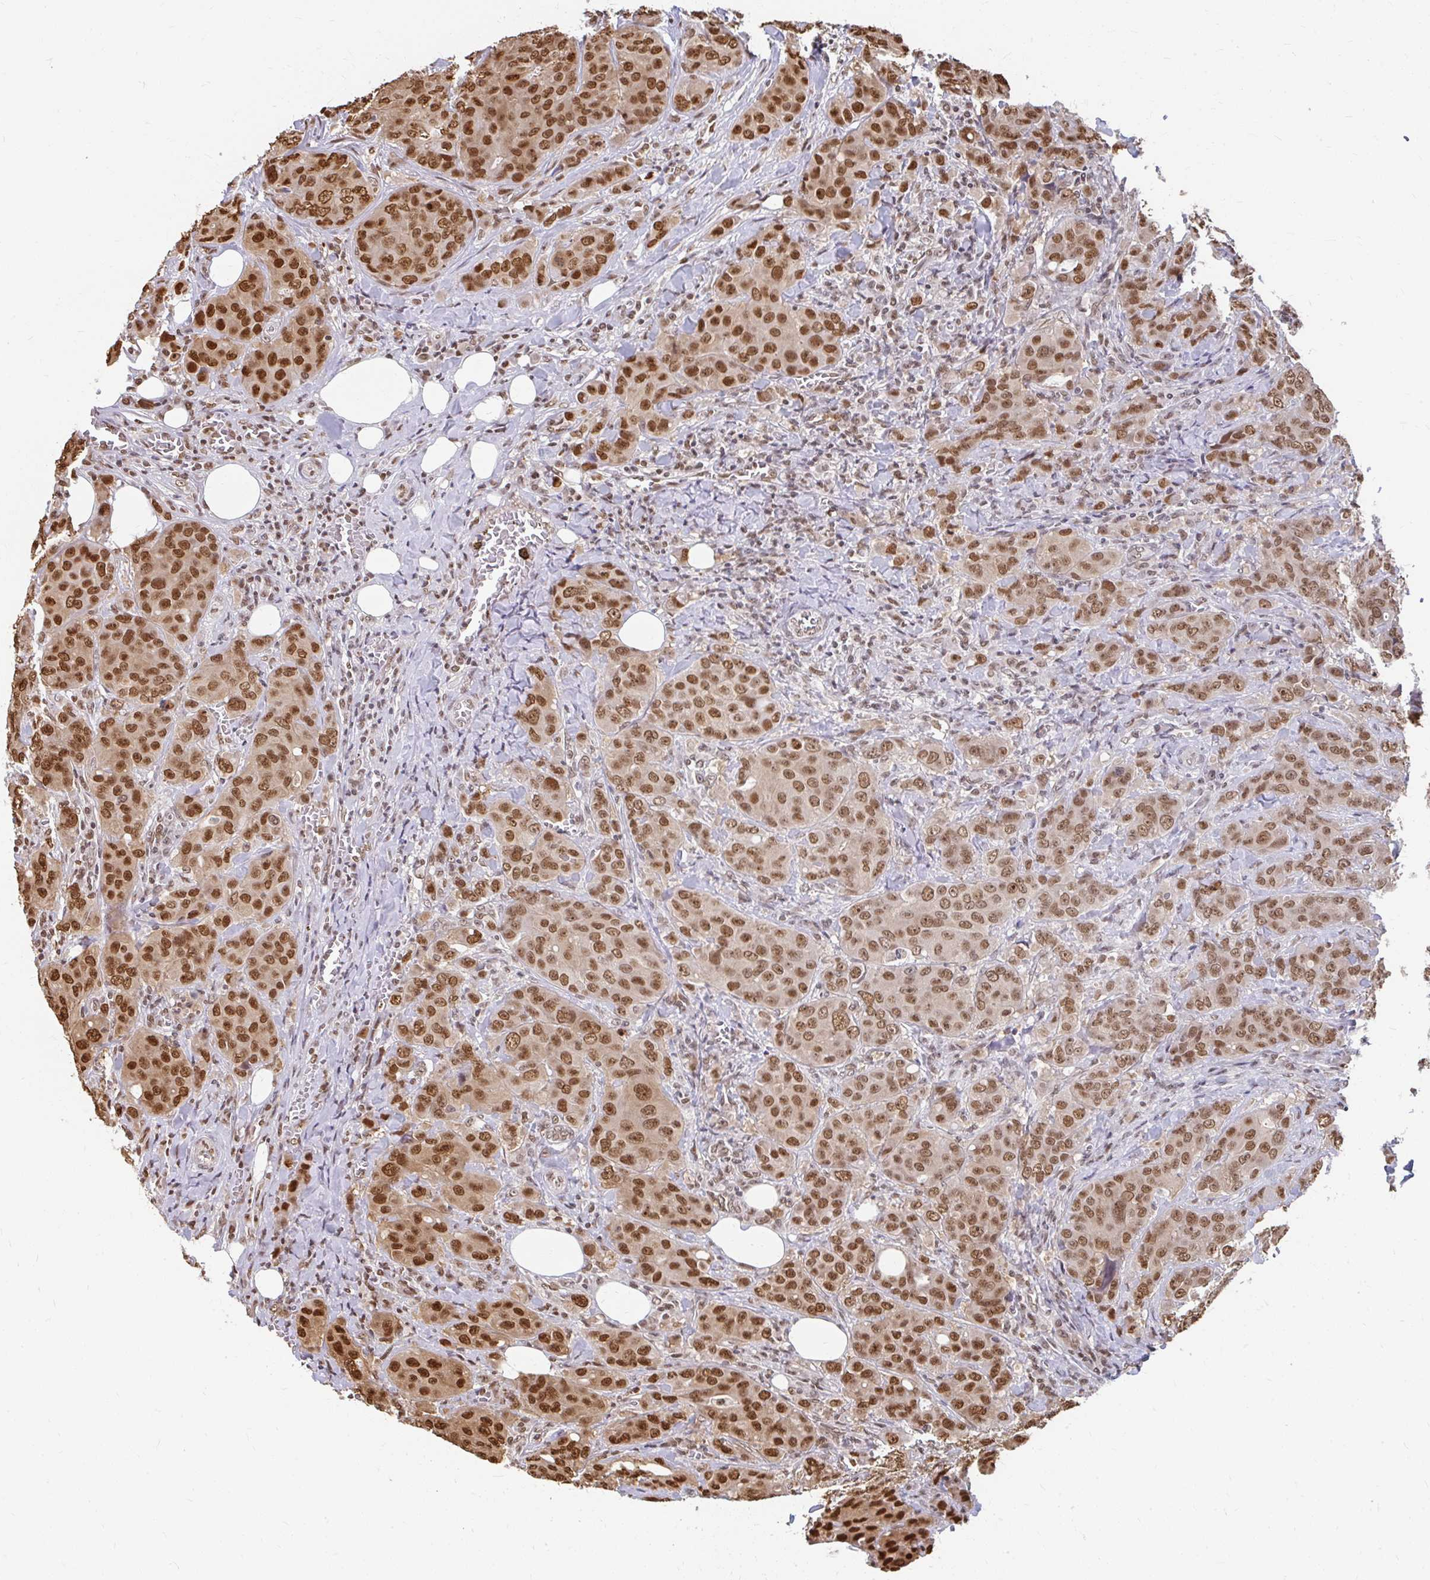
{"staining": {"intensity": "moderate", "quantity": ">75%", "location": "cytoplasmic/membranous,nuclear"}, "tissue": "breast cancer", "cell_type": "Tumor cells", "image_type": "cancer", "snomed": [{"axis": "morphology", "description": "Duct carcinoma"}, {"axis": "topography", "description": "Breast"}], "caption": "Approximately >75% of tumor cells in intraductal carcinoma (breast) demonstrate moderate cytoplasmic/membranous and nuclear protein staining as visualized by brown immunohistochemical staining.", "gene": "XPO1", "patient": {"sex": "female", "age": 43}}